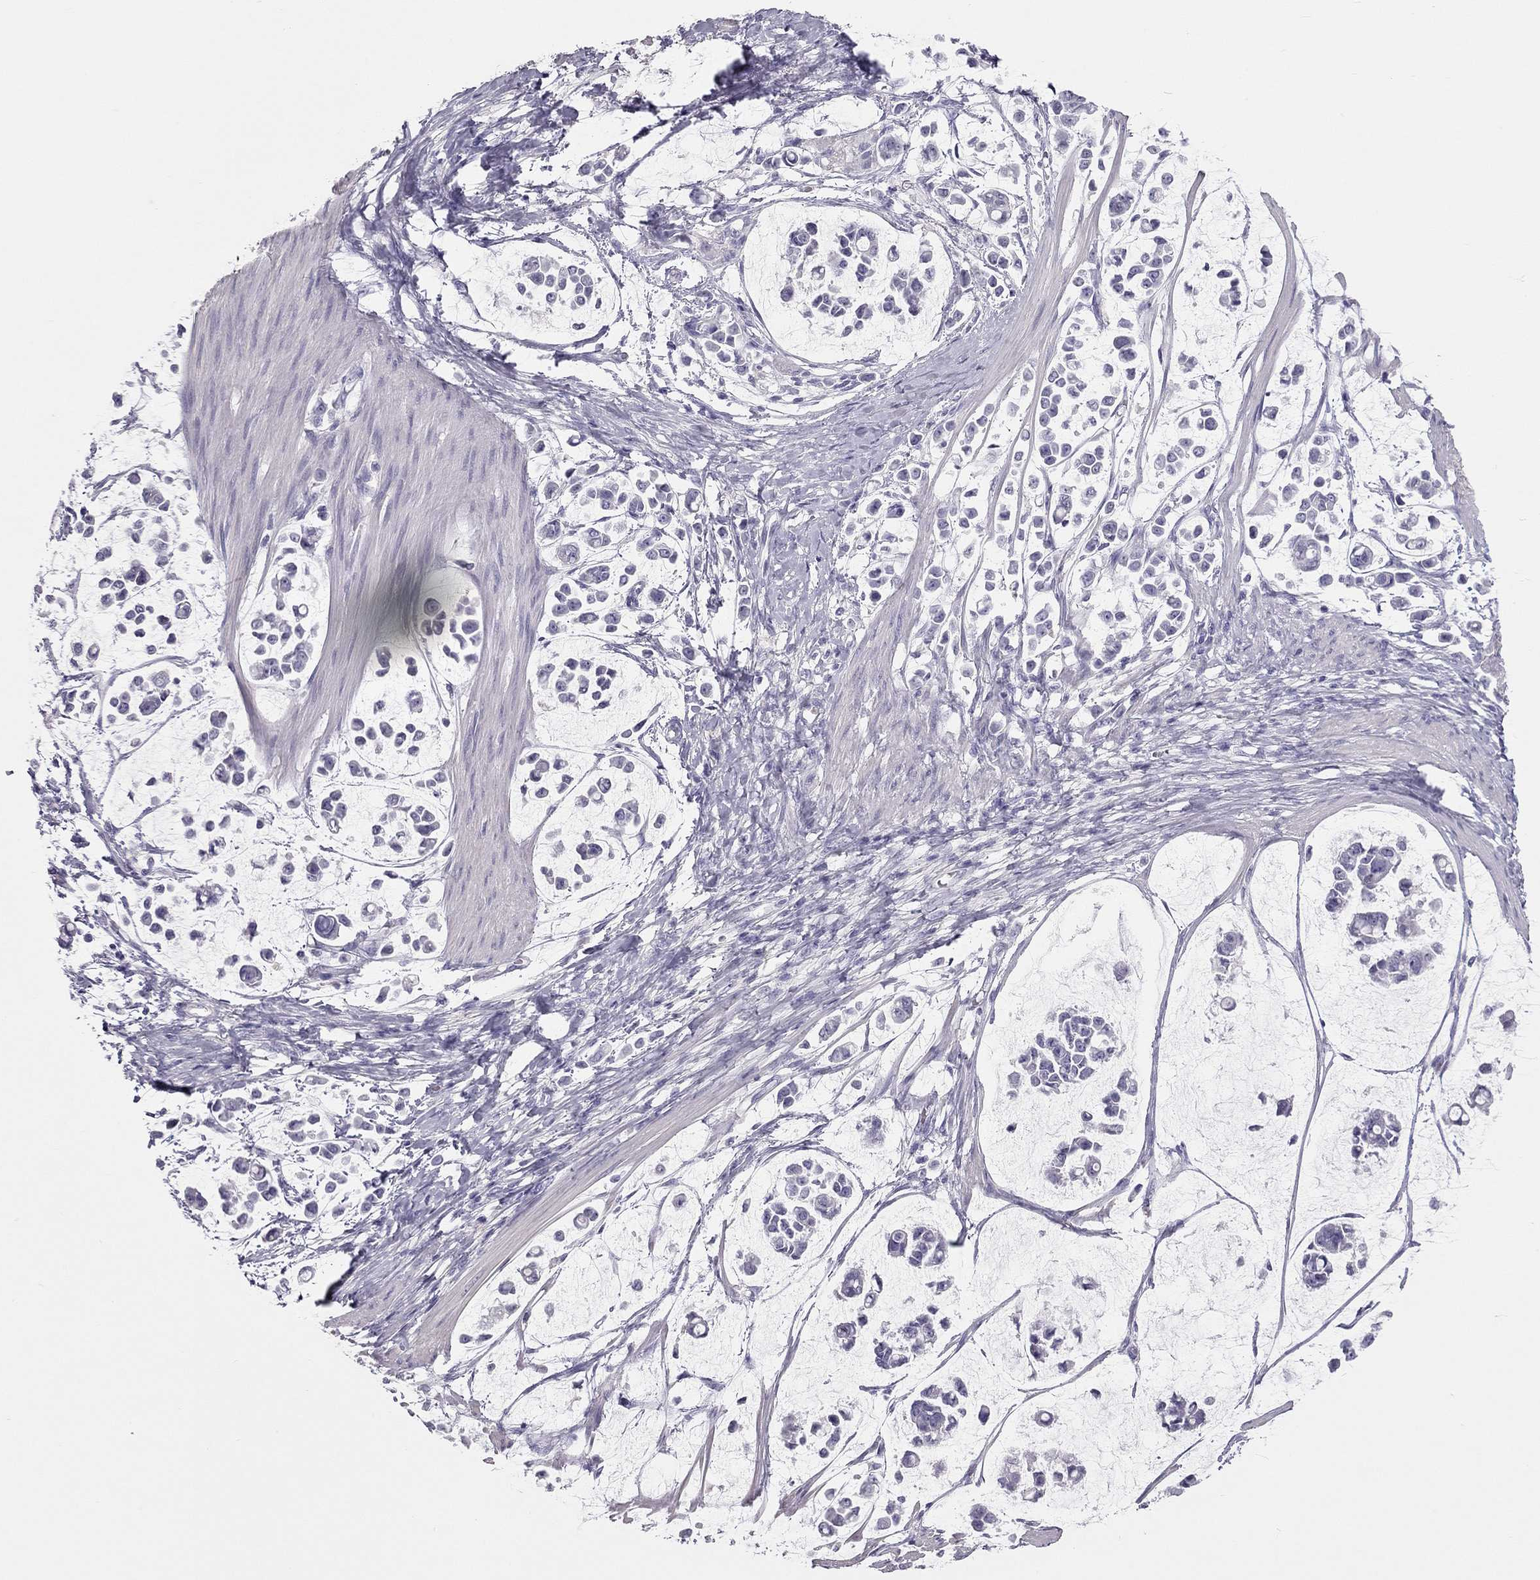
{"staining": {"intensity": "negative", "quantity": "none", "location": "none"}, "tissue": "stomach cancer", "cell_type": "Tumor cells", "image_type": "cancer", "snomed": [{"axis": "morphology", "description": "Adenocarcinoma, NOS"}, {"axis": "topography", "description": "Stomach"}], "caption": "Immunohistochemistry histopathology image of human stomach cancer (adenocarcinoma) stained for a protein (brown), which displays no positivity in tumor cells. Nuclei are stained in blue.", "gene": "SPATA12", "patient": {"sex": "male", "age": 82}}